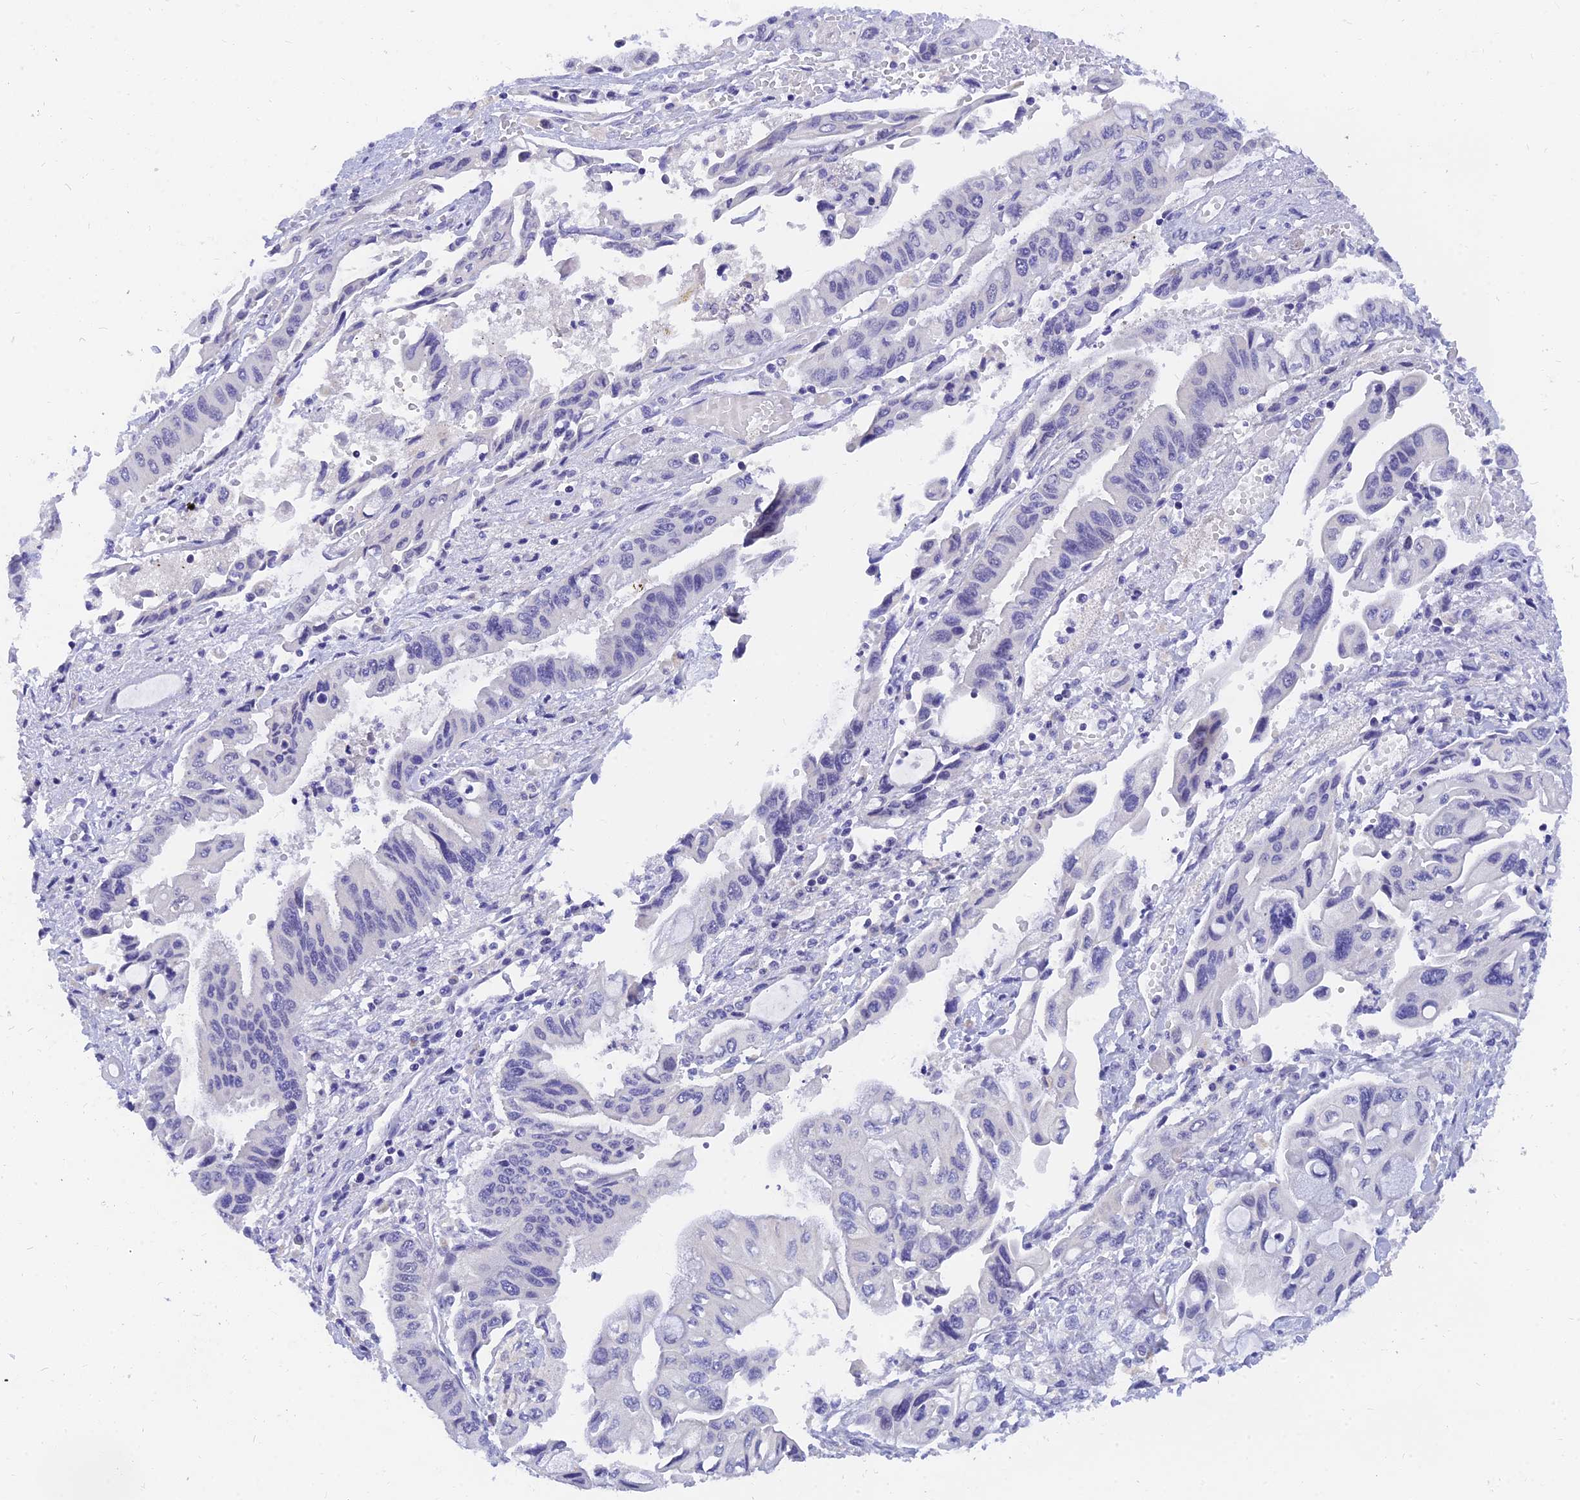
{"staining": {"intensity": "negative", "quantity": "none", "location": "none"}, "tissue": "pancreatic cancer", "cell_type": "Tumor cells", "image_type": "cancer", "snomed": [{"axis": "morphology", "description": "Adenocarcinoma, NOS"}, {"axis": "topography", "description": "Pancreas"}], "caption": "Pancreatic adenocarcinoma was stained to show a protein in brown. There is no significant expression in tumor cells. (DAB (3,3'-diaminobenzidine) IHC visualized using brightfield microscopy, high magnification).", "gene": "TMEM161B", "patient": {"sex": "female", "age": 50}}